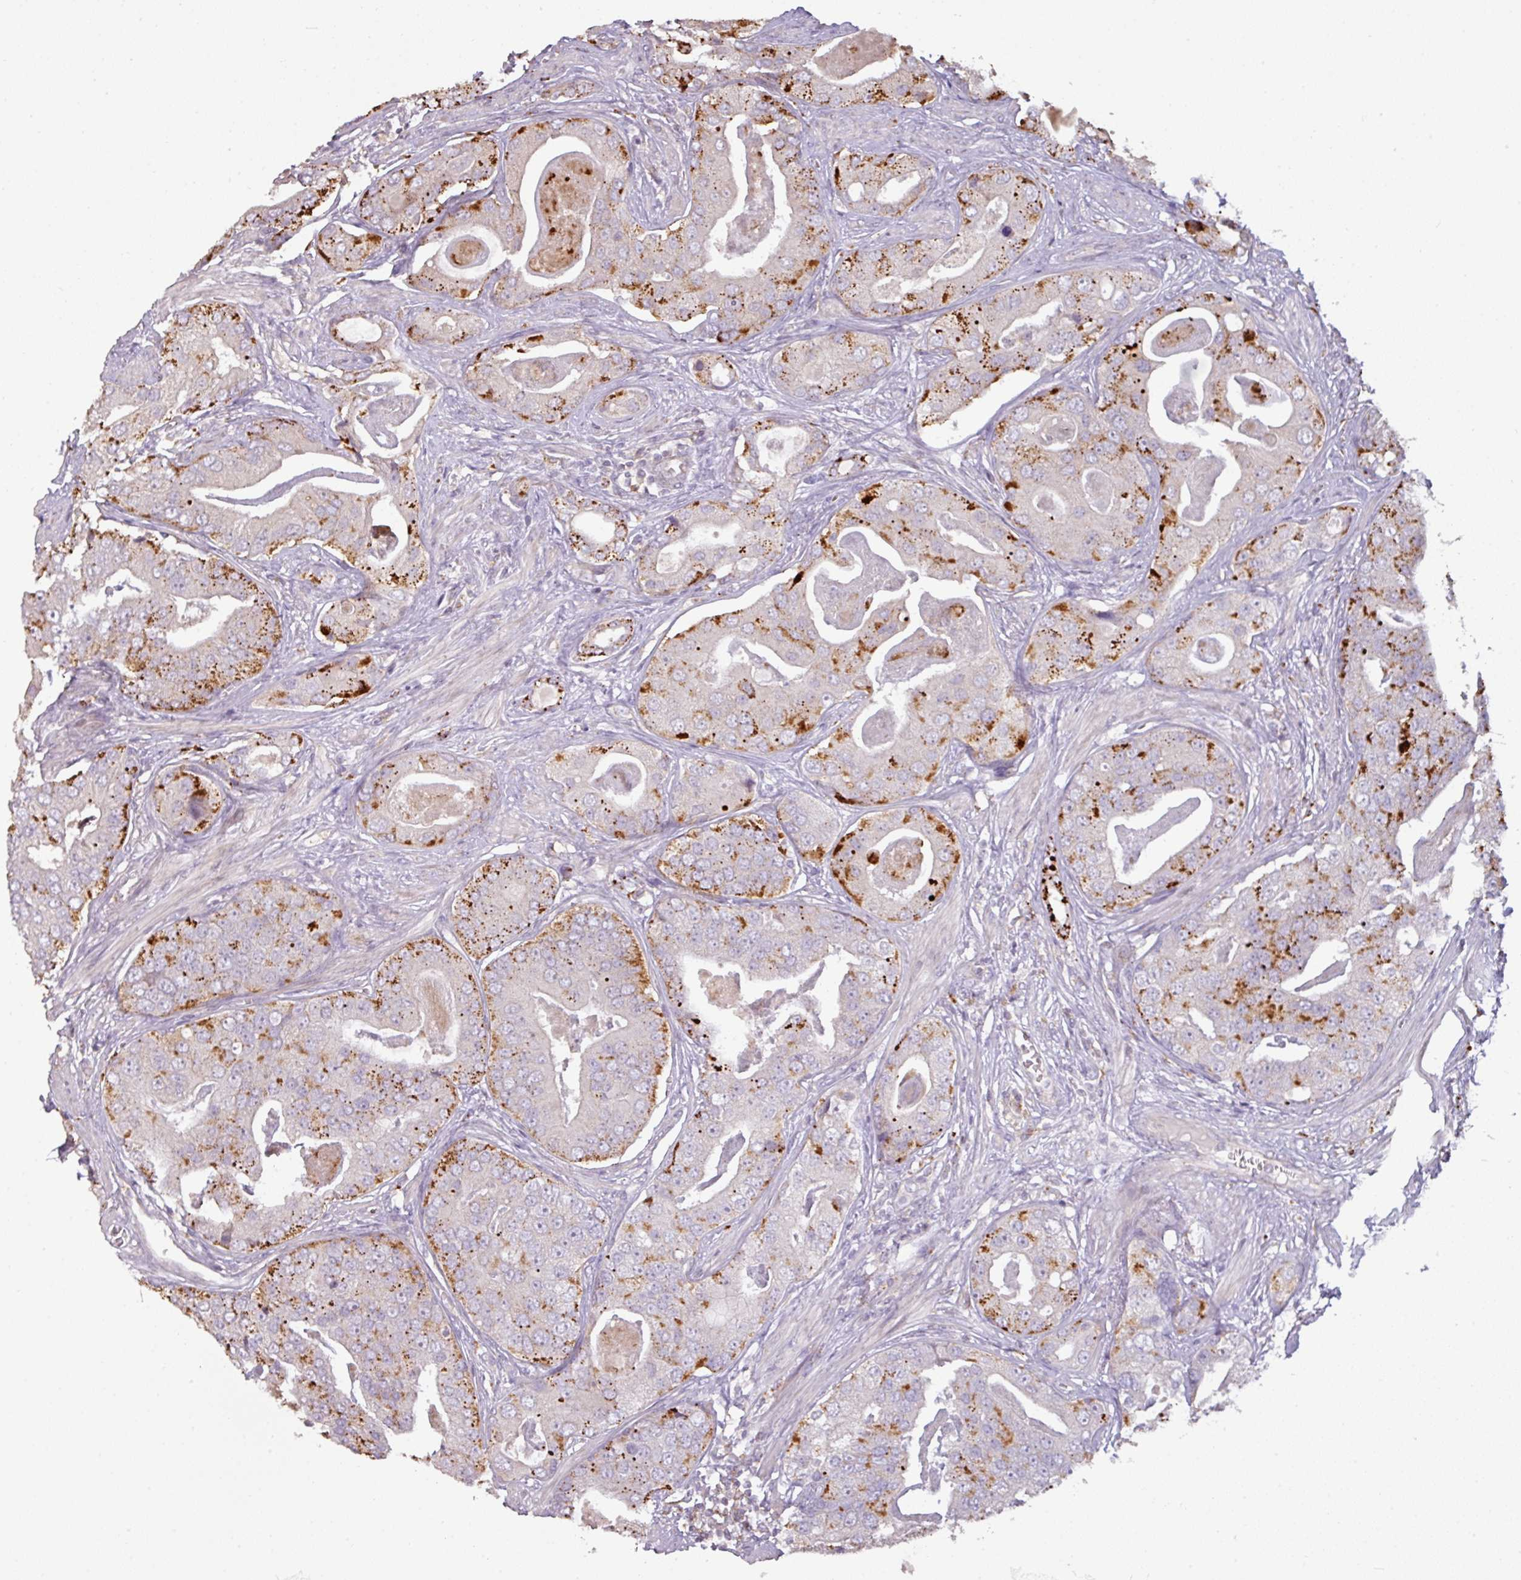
{"staining": {"intensity": "moderate", "quantity": "25%-75%", "location": "cytoplasmic/membranous"}, "tissue": "prostate cancer", "cell_type": "Tumor cells", "image_type": "cancer", "snomed": [{"axis": "morphology", "description": "Adenocarcinoma, High grade"}, {"axis": "topography", "description": "Prostate"}], "caption": "Immunohistochemistry (IHC) image of human prostate high-grade adenocarcinoma stained for a protein (brown), which shows medium levels of moderate cytoplasmic/membranous positivity in approximately 25%-75% of tumor cells.", "gene": "CXCR5", "patient": {"sex": "male", "age": 71}}